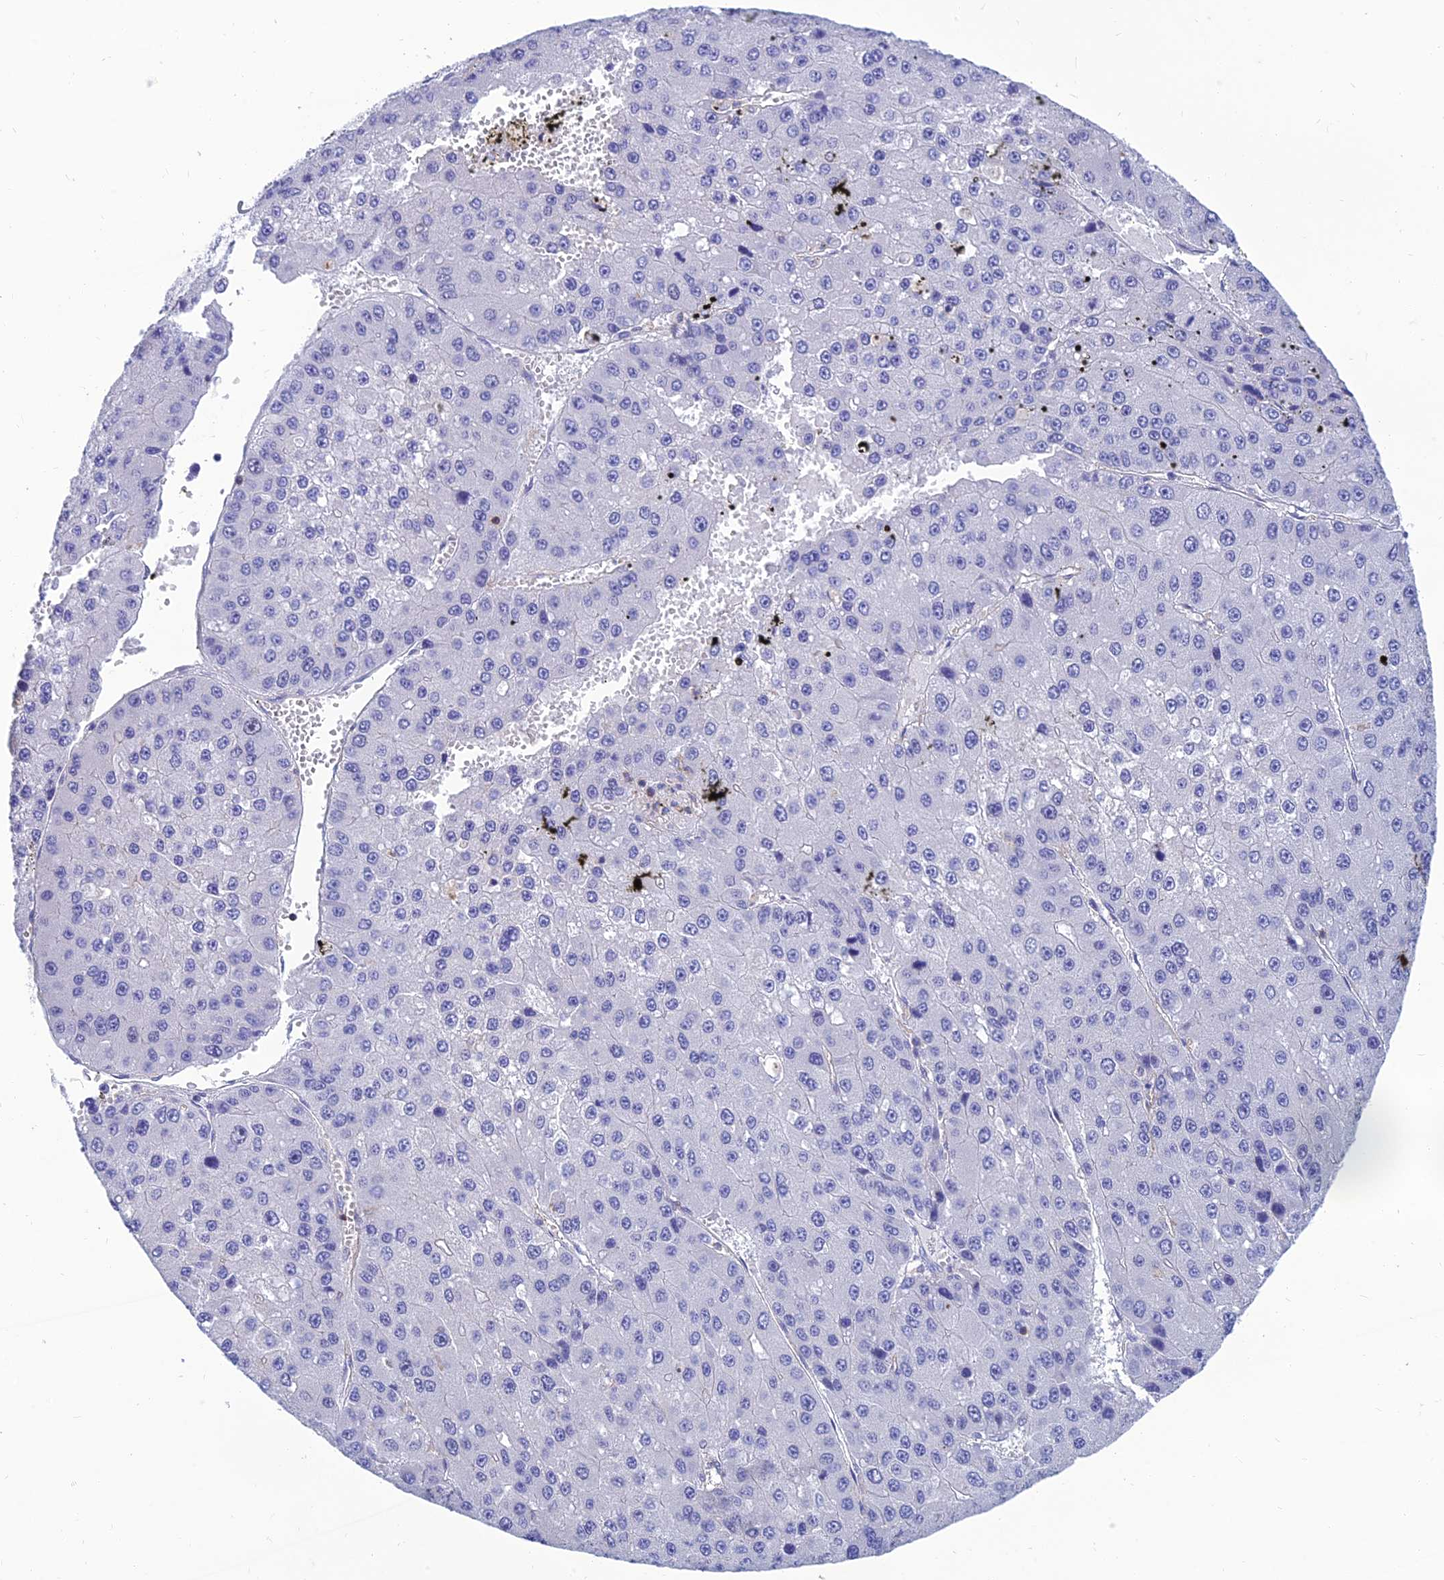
{"staining": {"intensity": "negative", "quantity": "none", "location": "none"}, "tissue": "liver cancer", "cell_type": "Tumor cells", "image_type": "cancer", "snomed": [{"axis": "morphology", "description": "Carcinoma, Hepatocellular, NOS"}, {"axis": "topography", "description": "Liver"}], "caption": "Tumor cells show no significant protein positivity in hepatocellular carcinoma (liver).", "gene": "PPP1R18", "patient": {"sex": "female", "age": 73}}